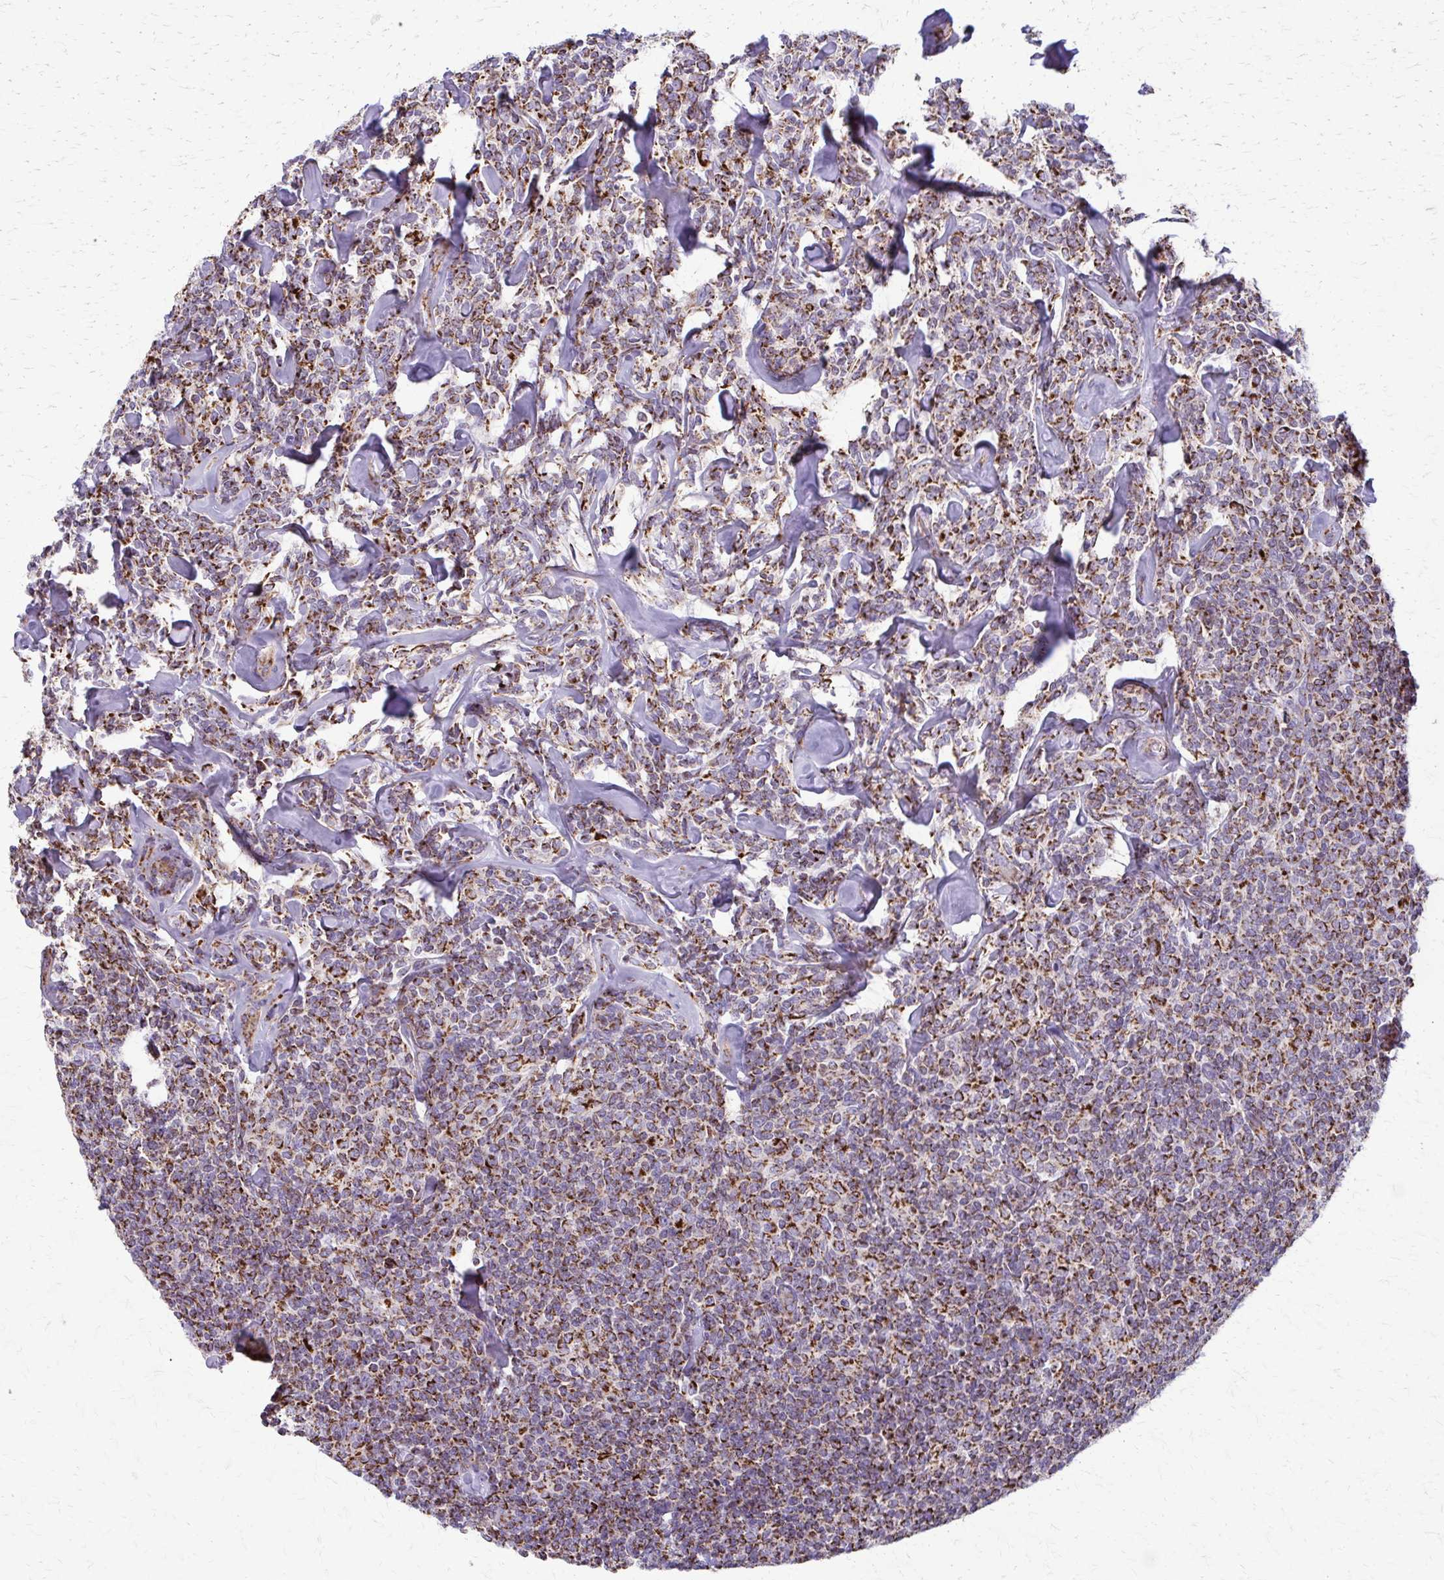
{"staining": {"intensity": "strong", "quantity": ">75%", "location": "cytoplasmic/membranous"}, "tissue": "lymphoma", "cell_type": "Tumor cells", "image_type": "cancer", "snomed": [{"axis": "morphology", "description": "Malignant lymphoma, non-Hodgkin's type, Low grade"}, {"axis": "topography", "description": "Lymph node"}], "caption": "Protein analysis of lymphoma tissue reveals strong cytoplasmic/membranous expression in about >75% of tumor cells. Using DAB (brown) and hematoxylin (blue) stains, captured at high magnification using brightfield microscopy.", "gene": "TVP23A", "patient": {"sex": "female", "age": 56}}